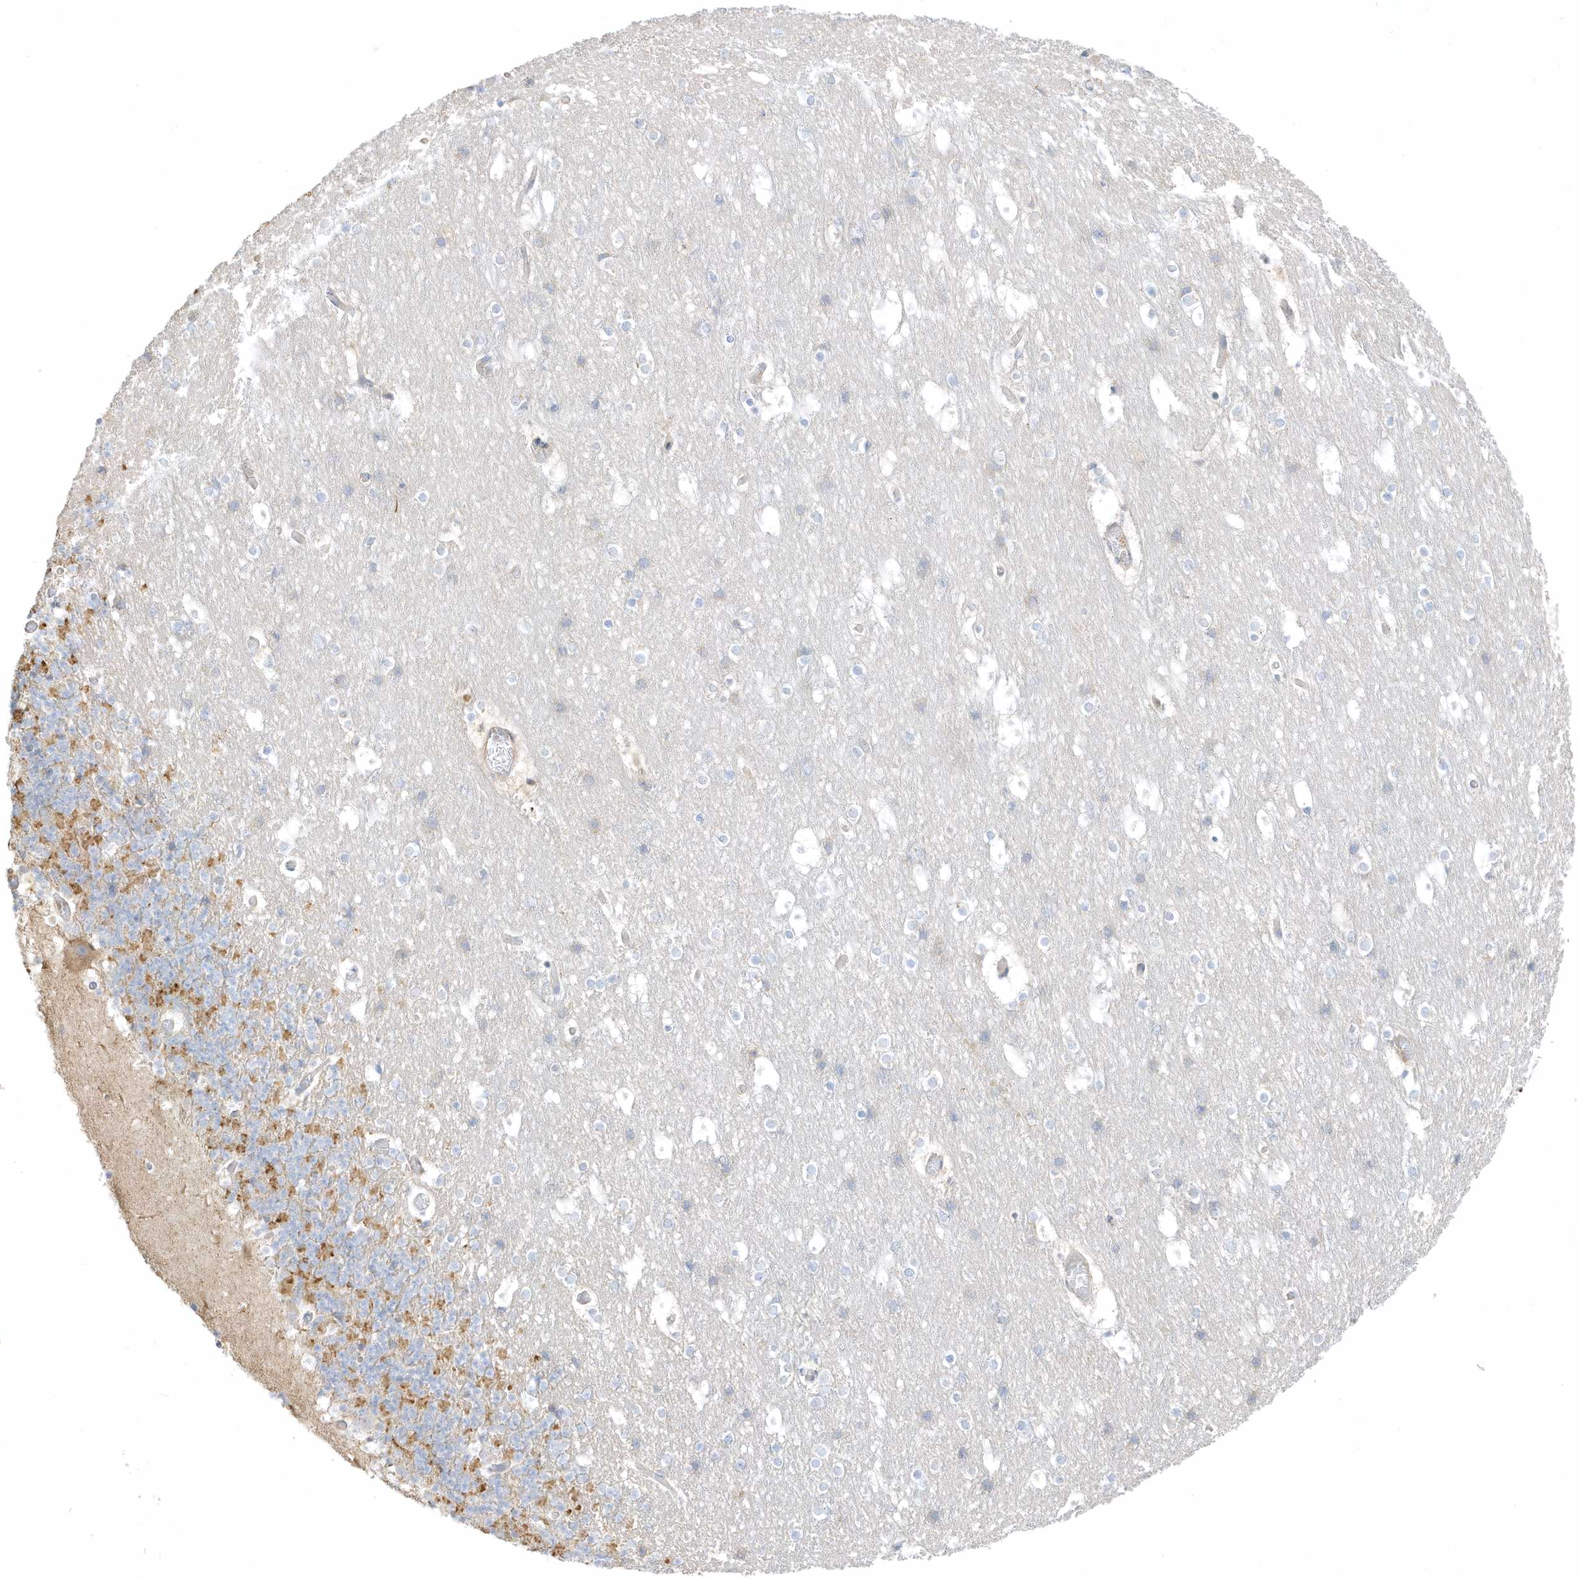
{"staining": {"intensity": "moderate", "quantity": "<25%", "location": "cytoplasmic/membranous"}, "tissue": "cerebellum", "cell_type": "Cells in granular layer", "image_type": "normal", "snomed": [{"axis": "morphology", "description": "Normal tissue, NOS"}, {"axis": "topography", "description": "Cerebellum"}], "caption": "DAB immunohistochemical staining of normal human cerebellum demonstrates moderate cytoplasmic/membranous protein staining in about <25% of cells in granular layer.", "gene": "ARHGEF9", "patient": {"sex": "male", "age": 57}}